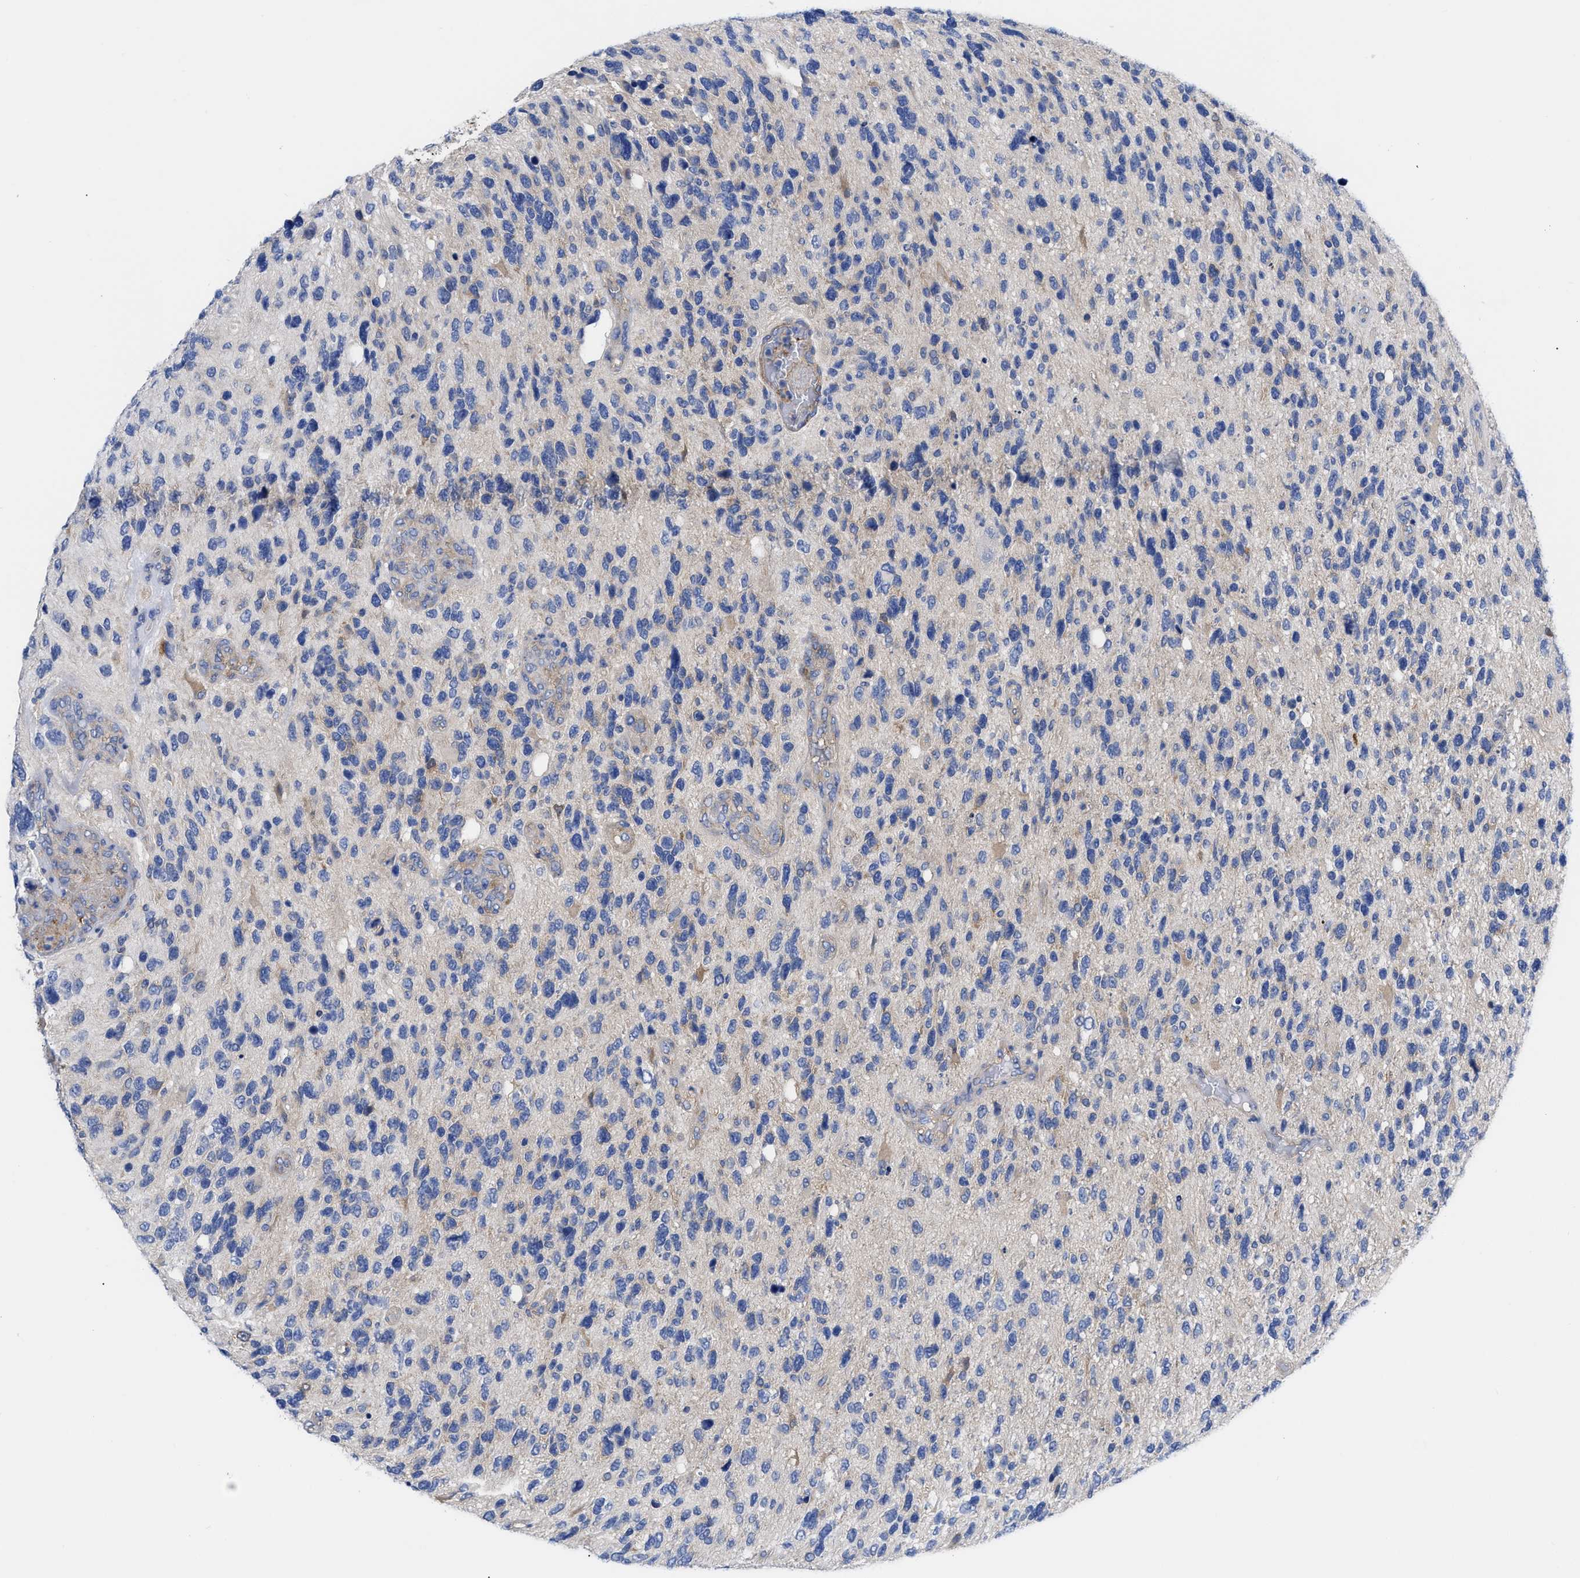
{"staining": {"intensity": "negative", "quantity": "none", "location": "none"}, "tissue": "glioma", "cell_type": "Tumor cells", "image_type": "cancer", "snomed": [{"axis": "morphology", "description": "Glioma, malignant, High grade"}, {"axis": "topography", "description": "Brain"}], "caption": "Photomicrograph shows no protein staining in tumor cells of glioma tissue.", "gene": "RBKS", "patient": {"sex": "female", "age": 58}}